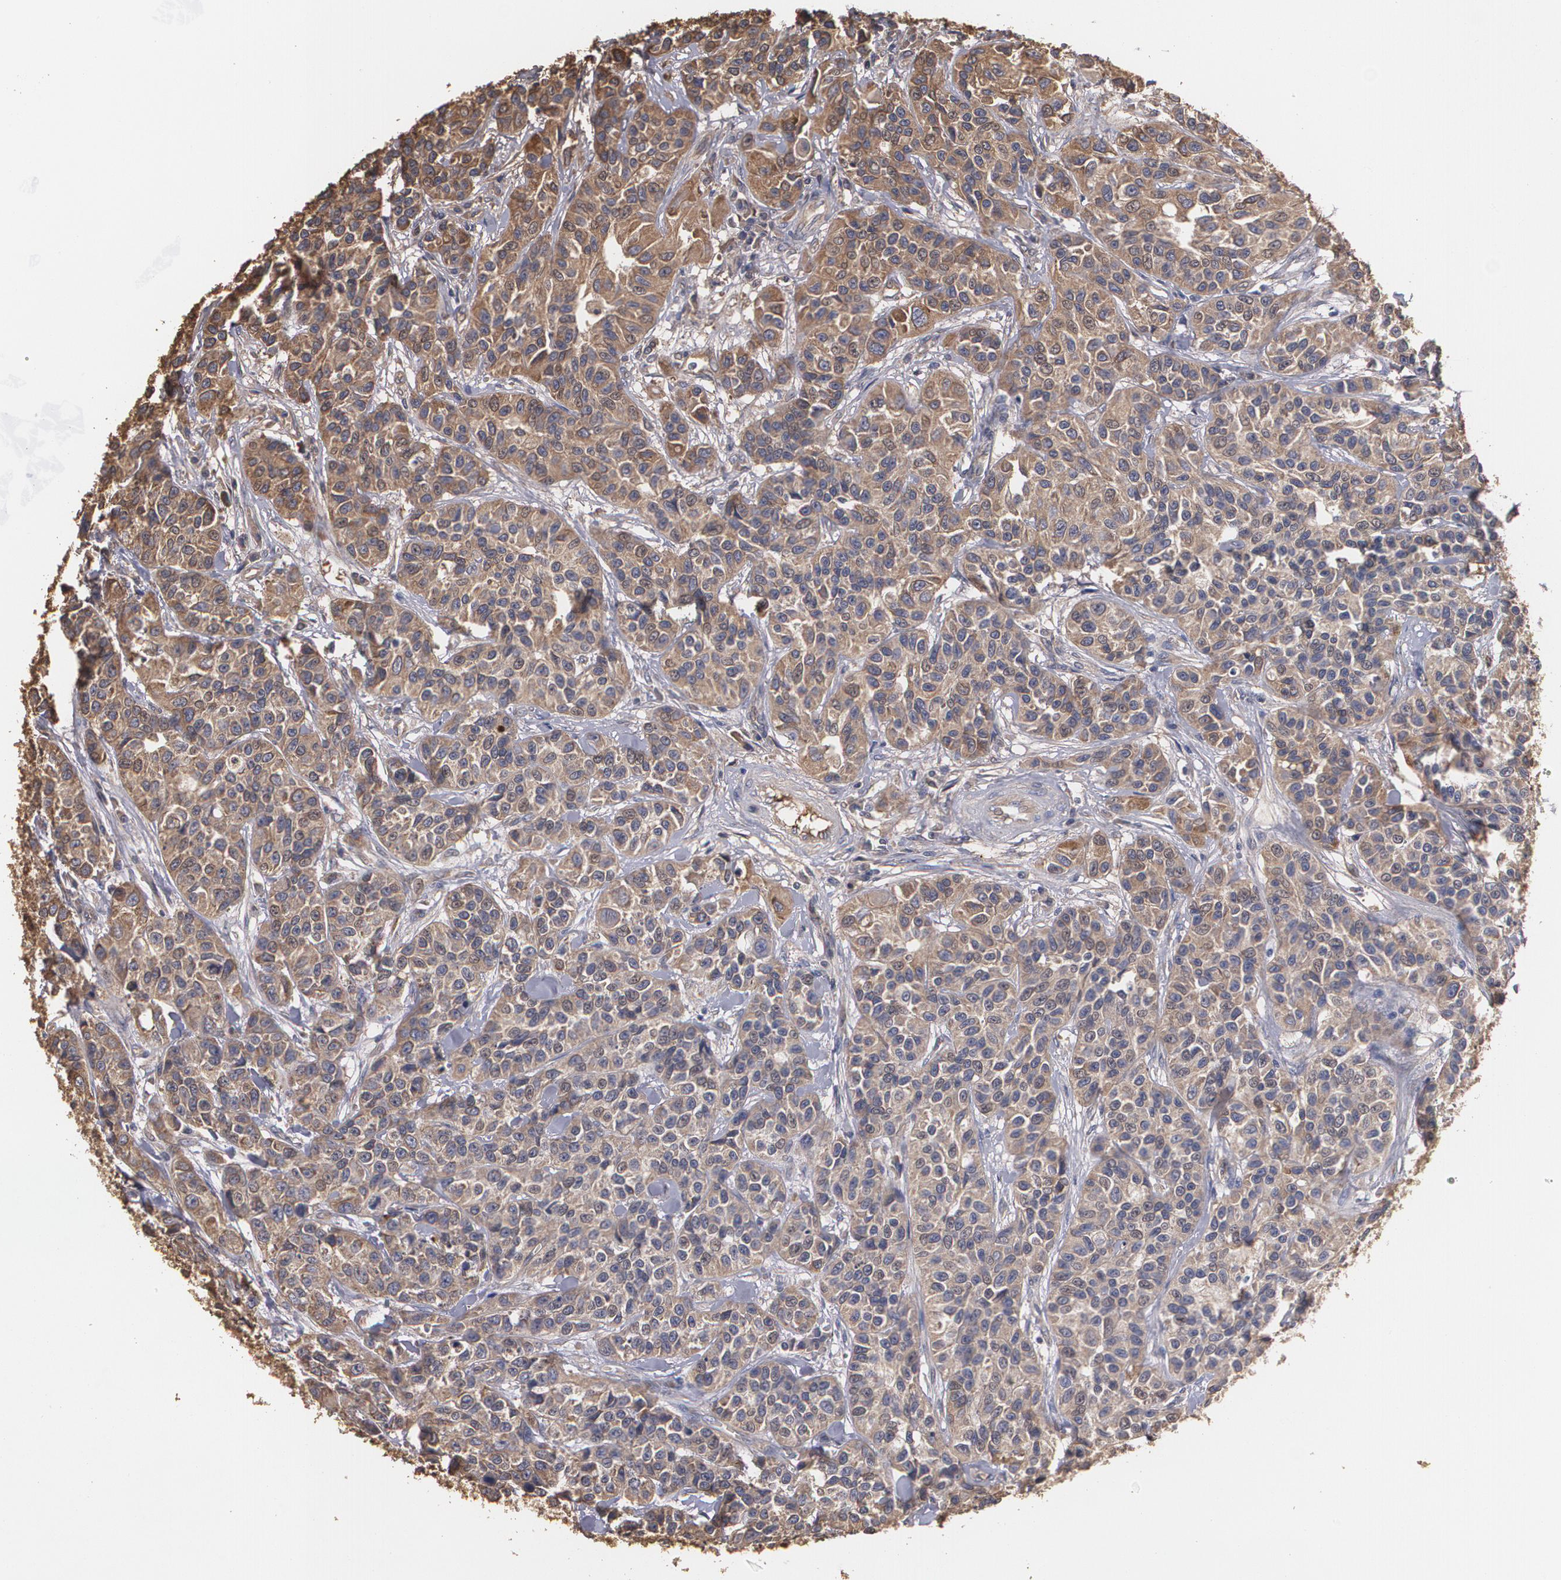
{"staining": {"intensity": "moderate", "quantity": ">75%", "location": "cytoplasmic/membranous"}, "tissue": "urothelial cancer", "cell_type": "Tumor cells", "image_type": "cancer", "snomed": [{"axis": "morphology", "description": "Urothelial carcinoma, High grade"}, {"axis": "topography", "description": "Urinary bladder"}], "caption": "High-grade urothelial carcinoma tissue displays moderate cytoplasmic/membranous positivity in approximately >75% of tumor cells, visualized by immunohistochemistry.", "gene": "PON1", "patient": {"sex": "female", "age": 81}}